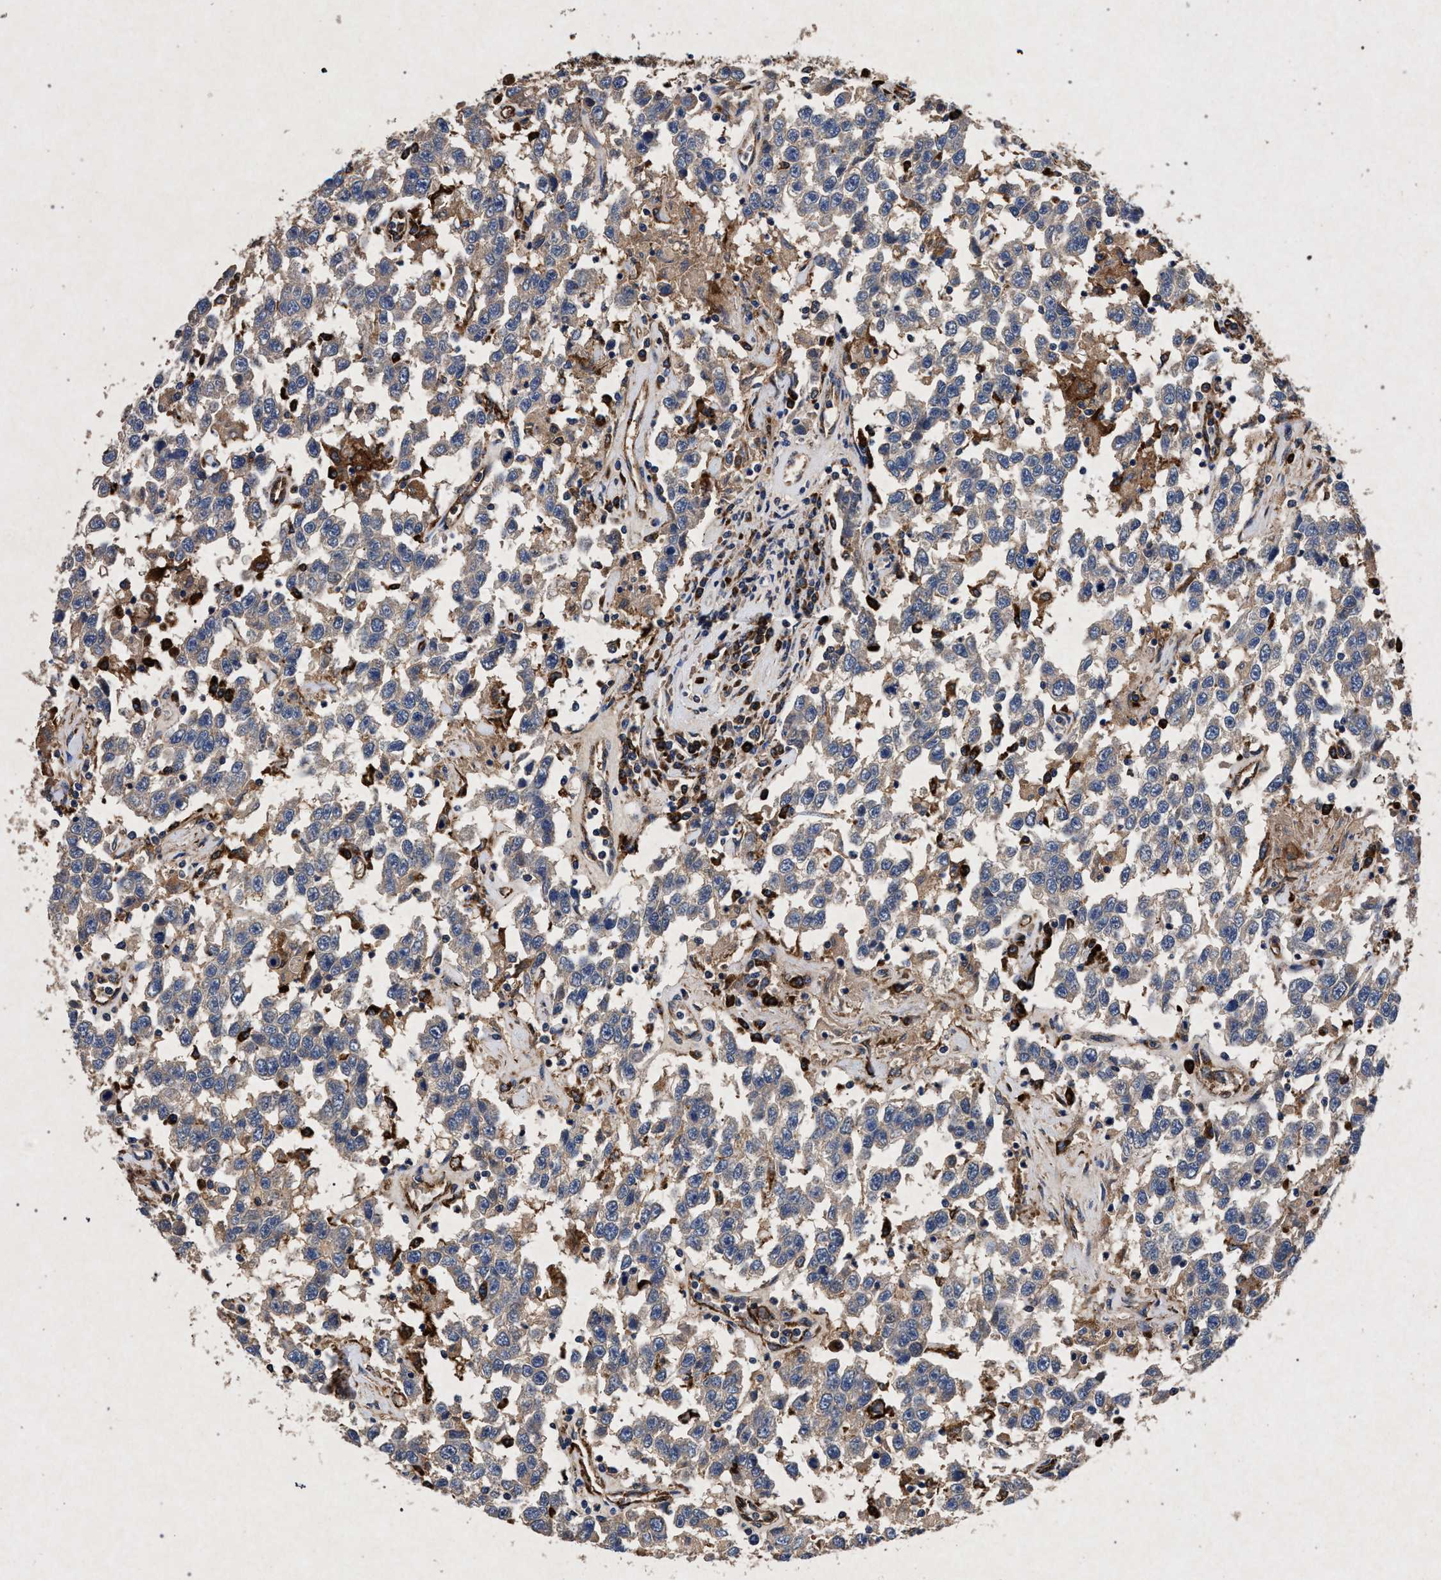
{"staining": {"intensity": "negative", "quantity": "none", "location": "none"}, "tissue": "testis cancer", "cell_type": "Tumor cells", "image_type": "cancer", "snomed": [{"axis": "morphology", "description": "Seminoma, NOS"}, {"axis": "topography", "description": "Testis"}], "caption": "An immunohistochemistry (IHC) micrograph of seminoma (testis) is shown. There is no staining in tumor cells of seminoma (testis). (Stains: DAB immunohistochemistry (IHC) with hematoxylin counter stain, Microscopy: brightfield microscopy at high magnification).", "gene": "MARCKS", "patient": {"sex": "male", "age": 41}}